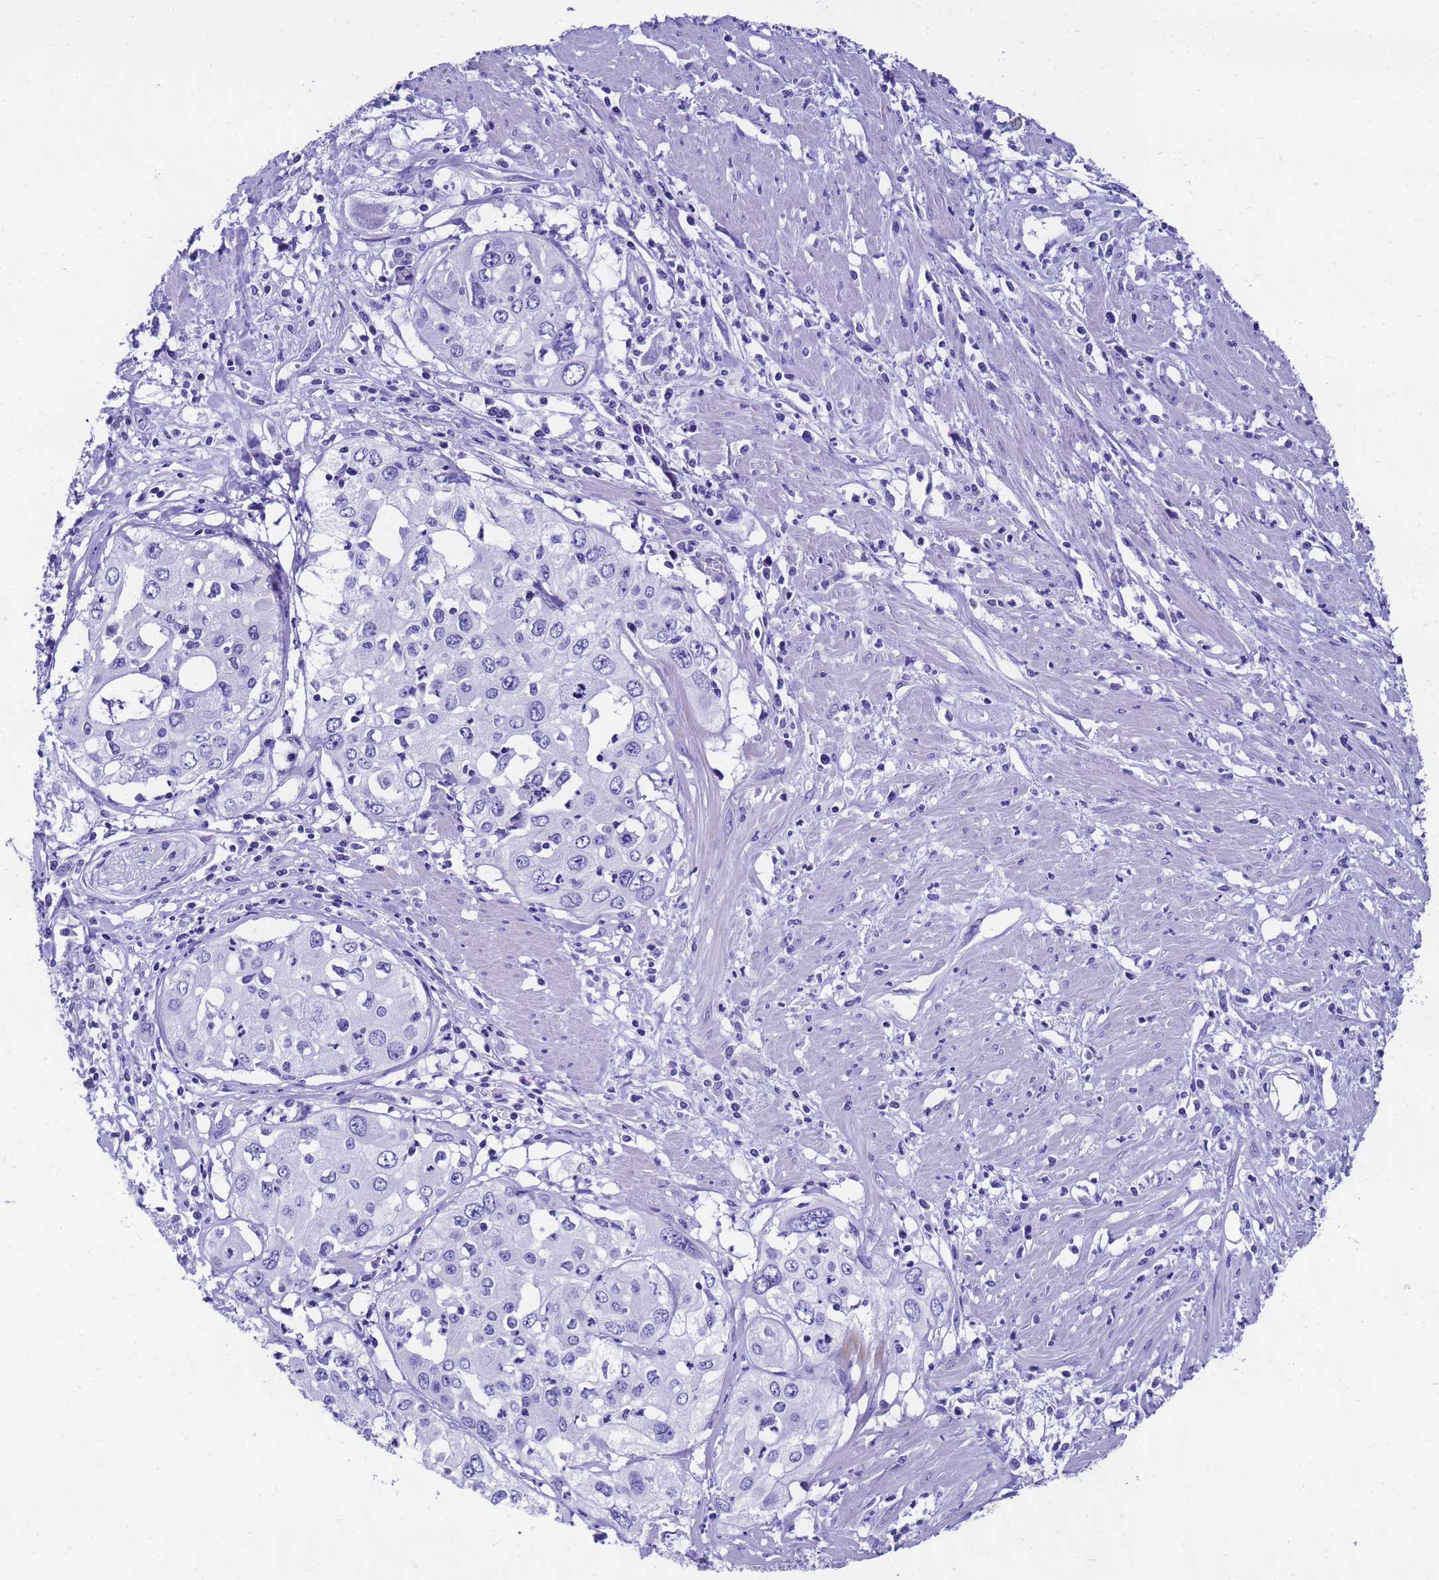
{"staining": {"intensity": "negative", "quantity": "none", "location": "none"}, "tissue": "cervical cancer", "cell_type": "Tumor cells", "image_type": "cancer", "snomed": [{"axis": "morphology", "description": "Squamous cell carcinoma, NOS"}, {"axis": "topography", "description": "Cervix"}], "caption": "Immunohistochemistry of cervical cancer exhibits no expression in tumor cells. The staining is performed using DAB (3,3'-diaminobenzidine) brown chromogen with nuclei counter-stained in using hematoxylin.", "gene": "UGT2B10", "patient": {"sex": "female", "age": 31}}